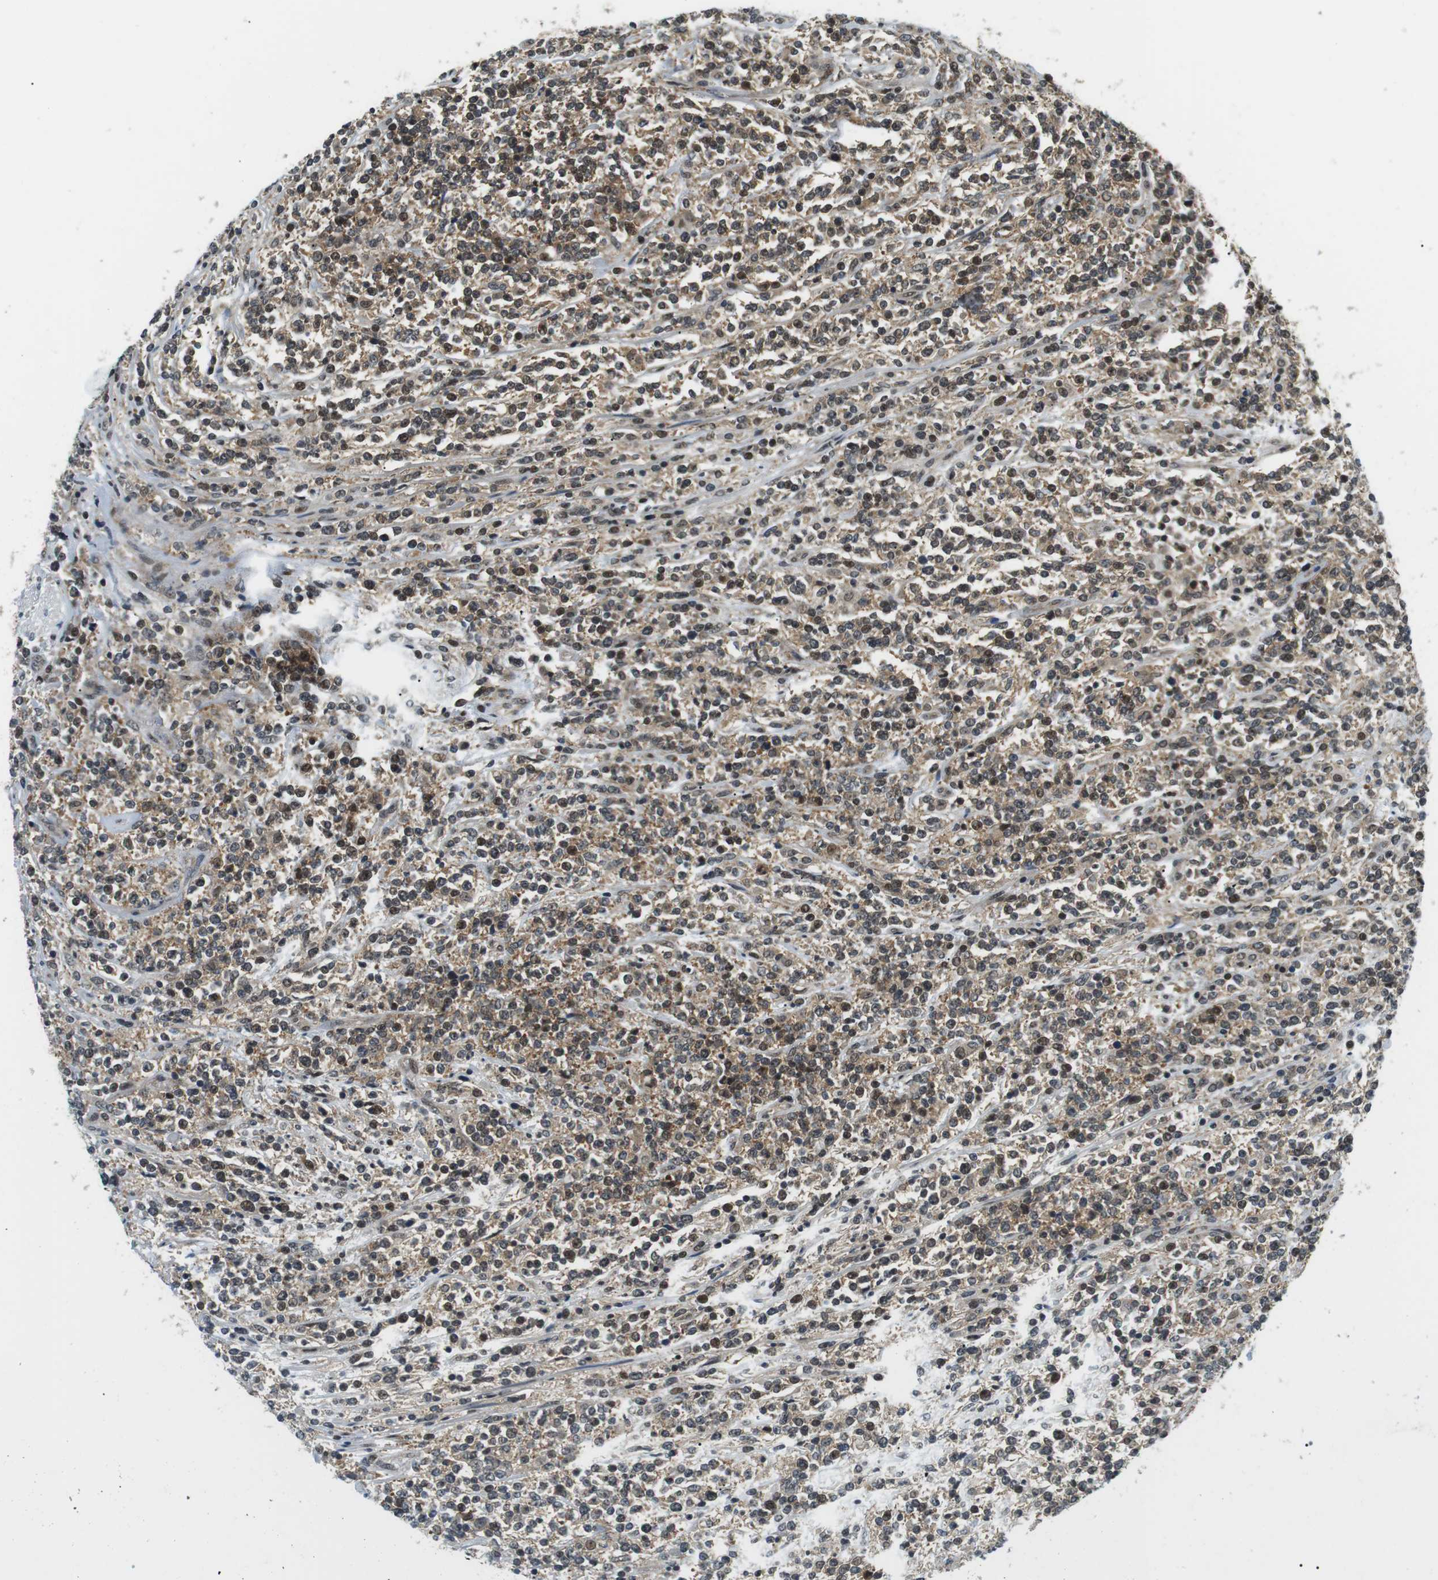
{"staining": {"intensity": "moderate", "quantity": ">75%", "location": "cytoplasmic/membranous,nuclear"}, "tissue": "lymphoma", "cell_type": "Tumor cells", "image_type": "cancer", "snomed": [{"axis": "morphology", "description": "Malignant lymphoma, non-Hodgkin's type, High grade"}, {"axis": "topography", "description": "Soft tissue"}], "caption": "Tumor cells show medium levels of moderate cytoplasmic/membranous and nuclear staining in about >75% of cells in human lymphoma.", "gene": "CSNK2B", "patient": {"sex": "male", "age": 18}}